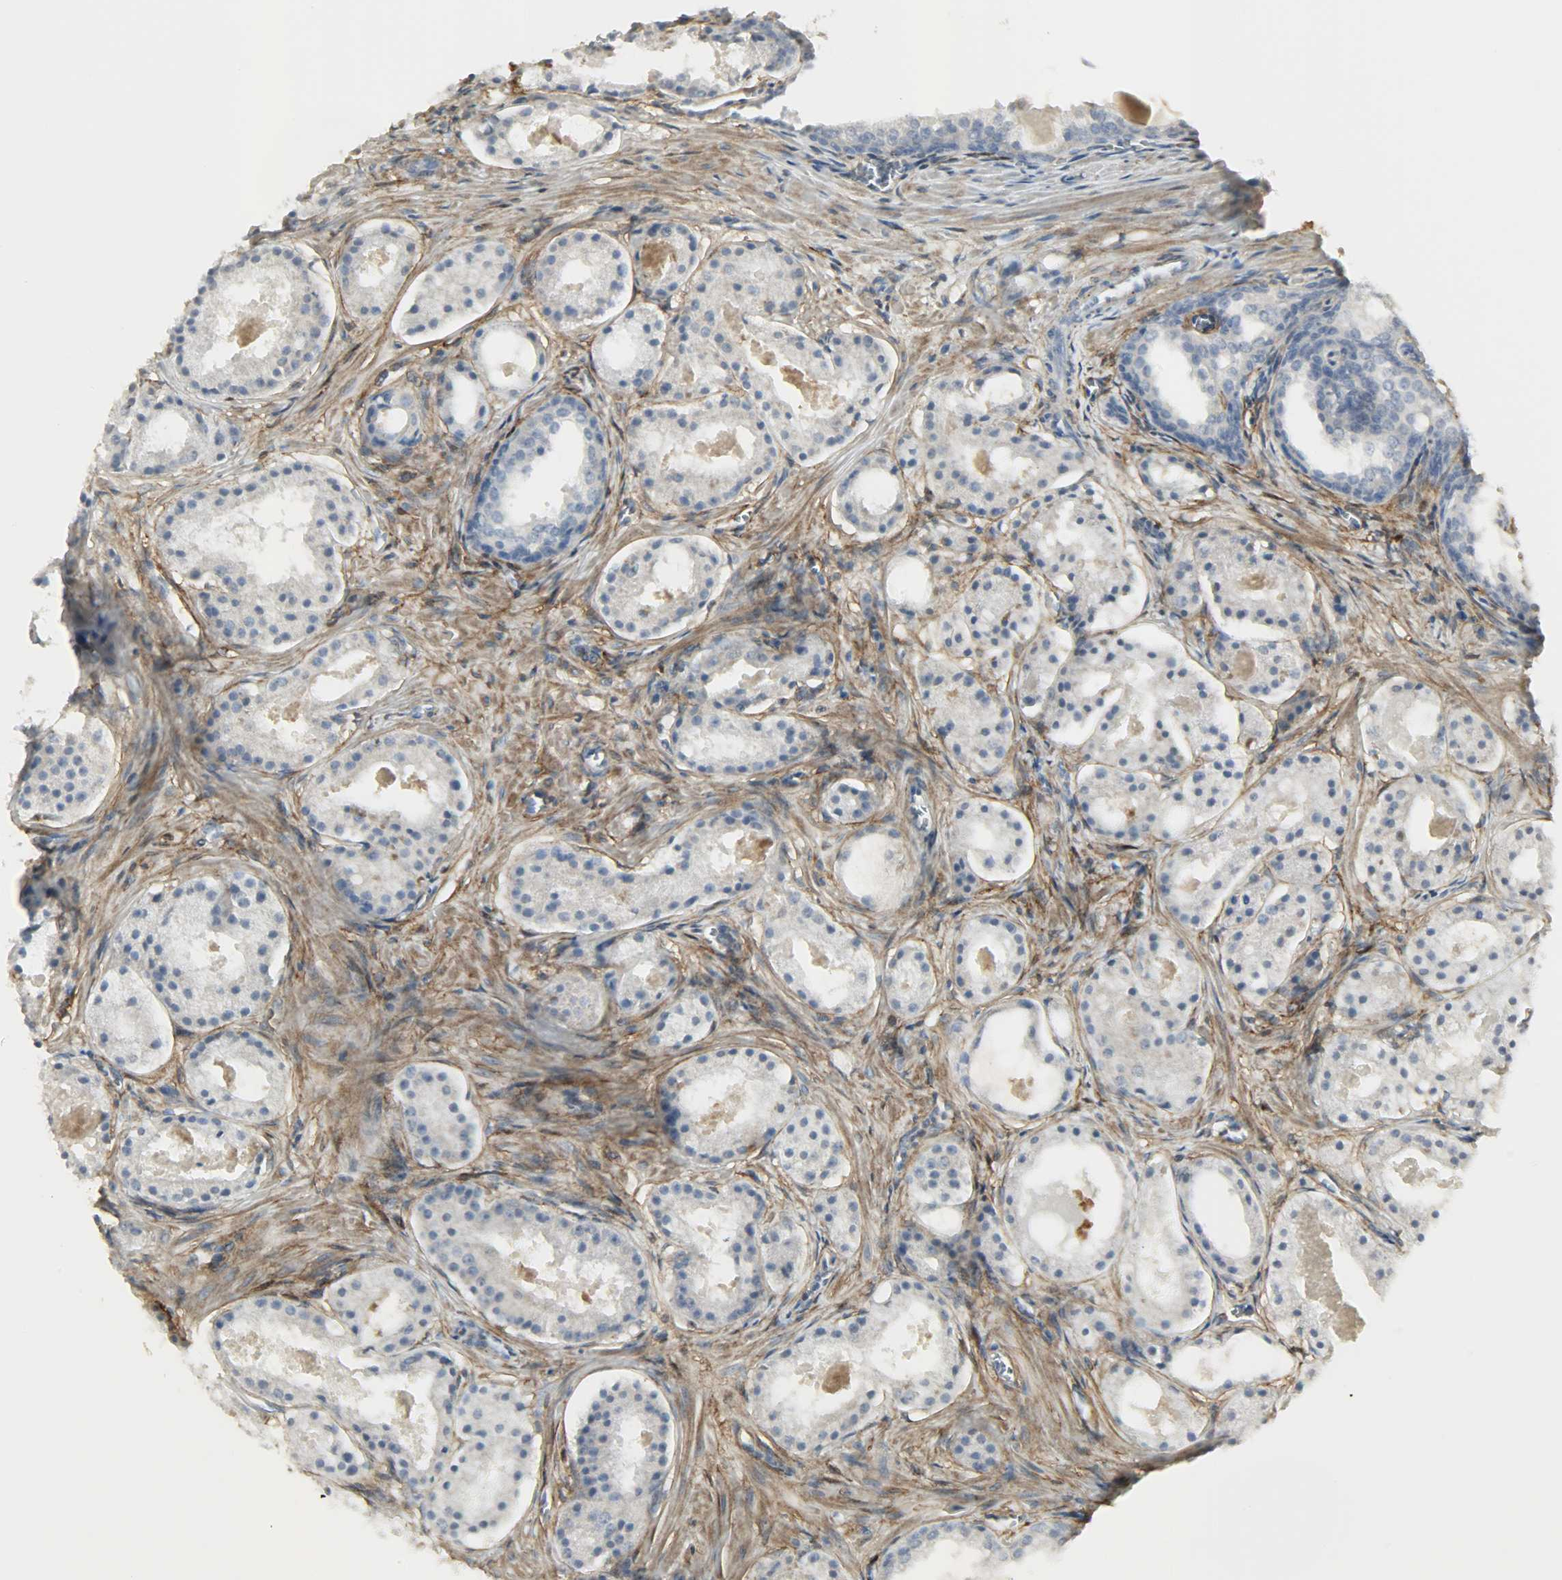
{"staining": {"intensity": "negative", "quantity": "none", "location": "none"}, "tissue": "prostate cancer", "cell_type": "Tumor cells", "image_type": "cancer", "snomed": [{"axis": "morphology", "description": "Adenocarcinoma, Low grade"}, {"axis": "topography", "description": "Prostate"}], "caption": "Human prostate cancer stained for a protein using IHC reveals no positivity in tumor cells.", "gene": "ENPEP", "patient": {"sex": "male", "age": 57}}